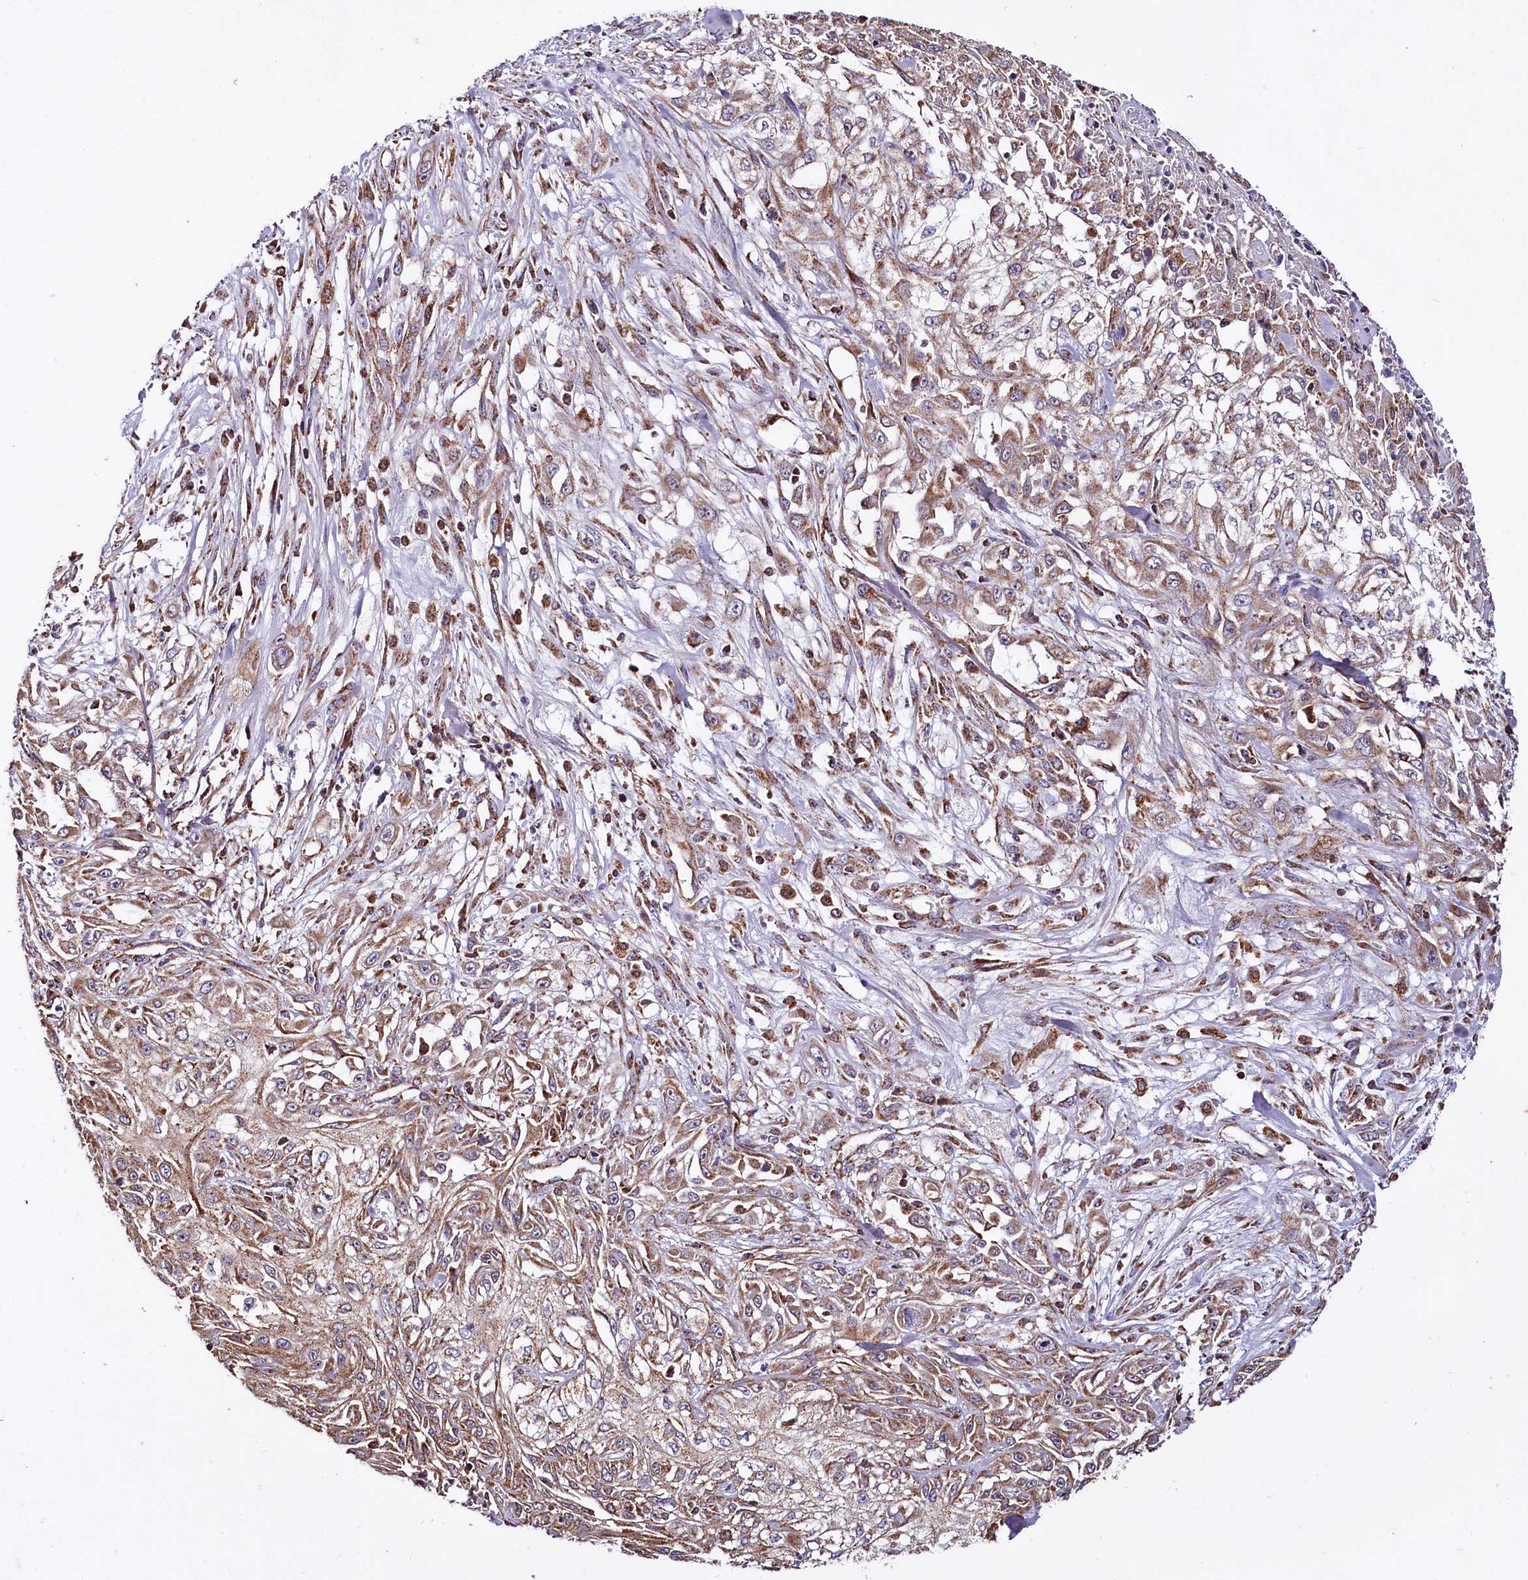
{"staining": {"intensity": "moderate", "quantity": ">75%", "location": "cytoplasmic/membranous"}, "tissue": "skin cancer", "cell_type": "Tumor cells", "image_type": "cancer", "snomed": [{"axis": "morphology", "description": "Squamous cell carcinoma, NOS"}, {"axis": "morphology", "description": "Squamous cell carcinoma, metastatic, NOS"}, {"axis": "topography", "description": "Skin"}, {"axis": "topography", "description": "Lymph node"}], "caption": "Protein positivity by IHC demonstrates moderate cytoplasmic/membranous positivity in about >75% of tumor cells in skin squamous cell carcinoma.", "gene": "NUDT15", "patient": {"sex": "male", "age": 75}}